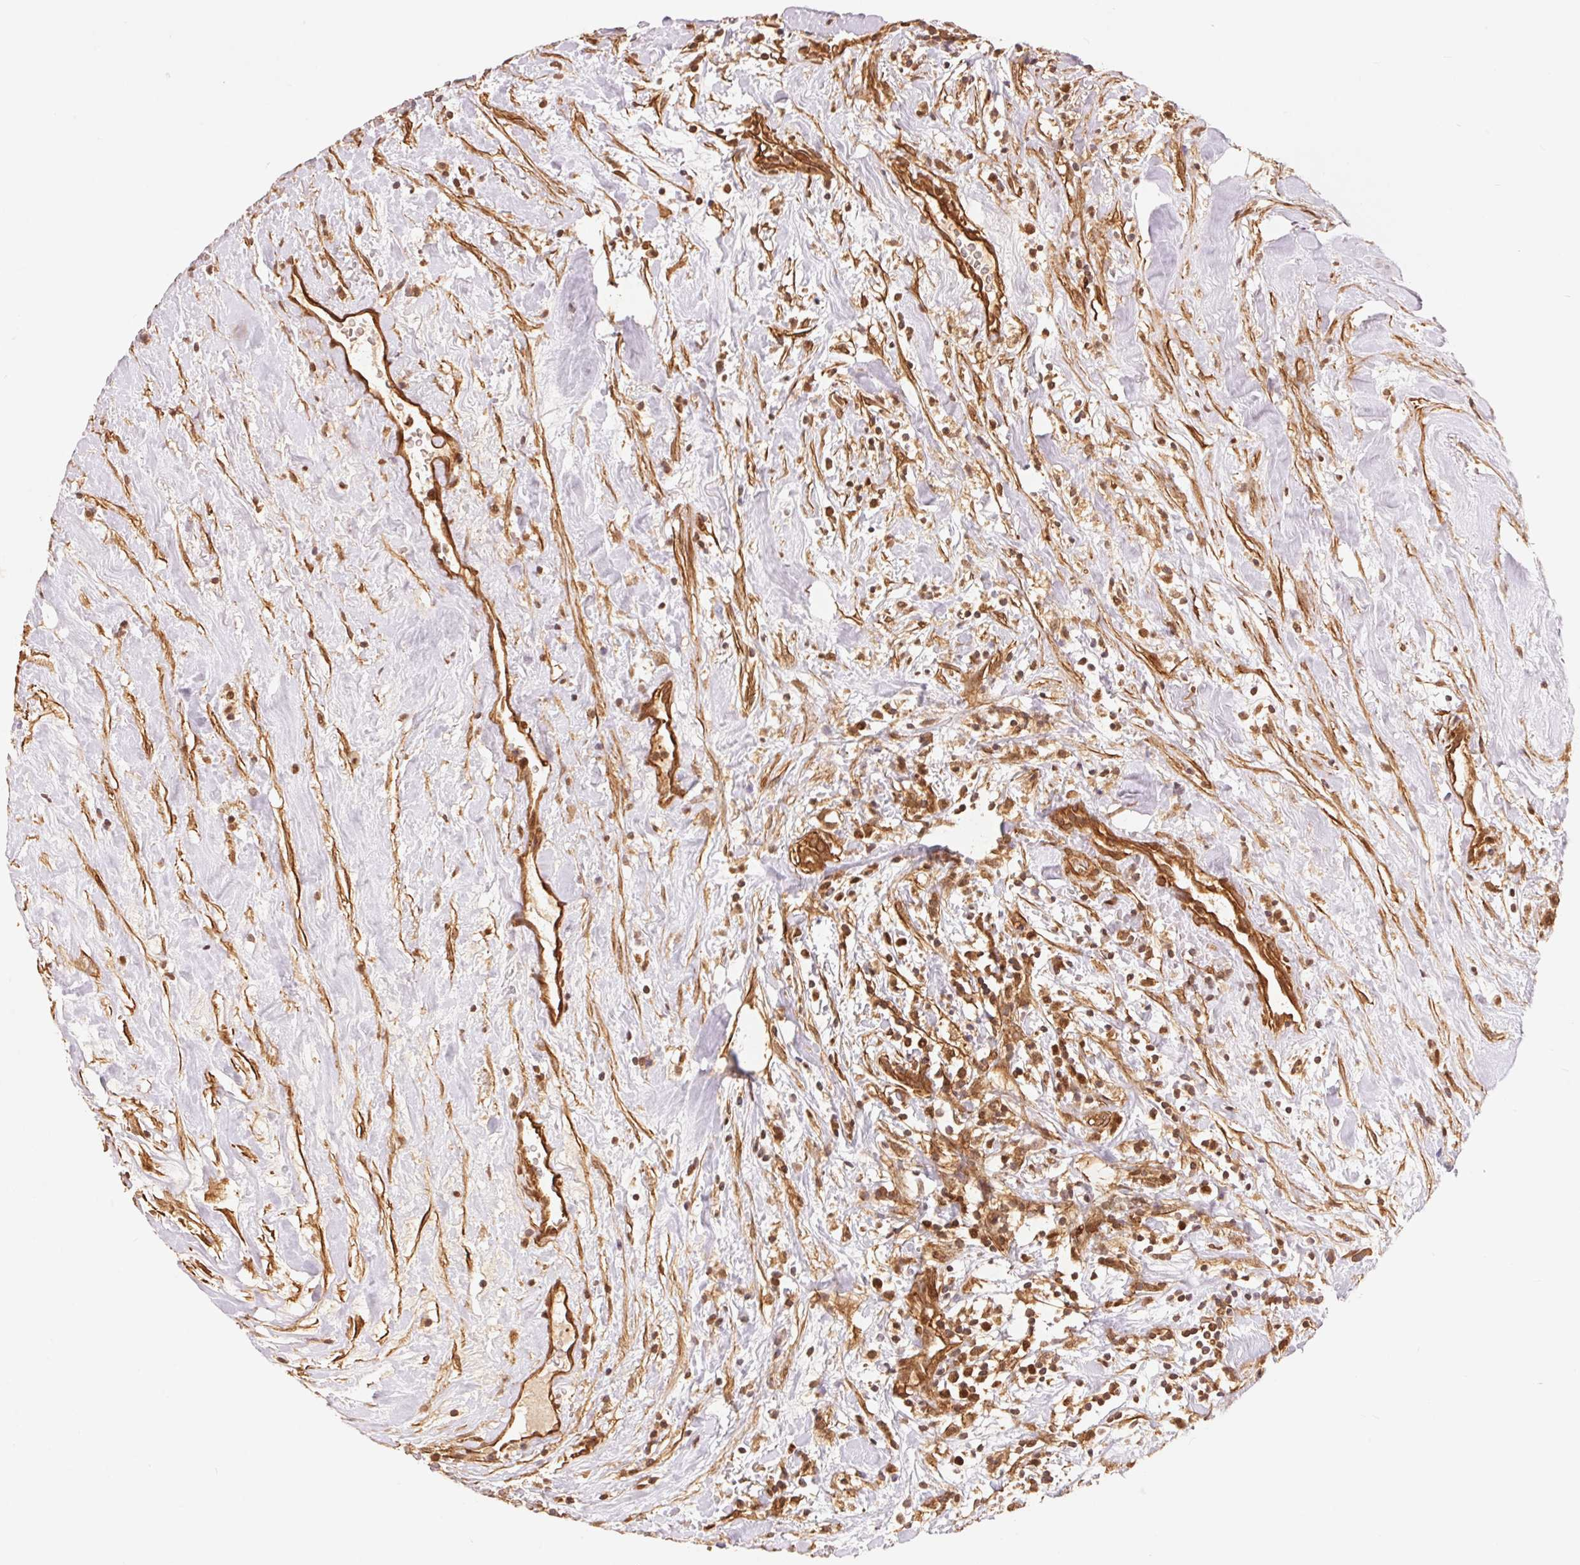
{"staining": {"intensity": "moderate", "quantity": ">75%", "location": "nuclear"}, "tissue": "renal cancer", "cell_type": "Tumor cells", "image_type": "cancer", "snomed": [{"axis": "morphology", "description": "Adenocarcinoma, NOS"}, {"axis": "topography", "description": "Kidney"}], "caption": "Approximately >75% of tumor cells in human renal cancer (adenocarcinoma) reveal moderate nuclear protein expression as visualized by brown immunohistochemical staining.", "gene": "TNIP2", "patient": {"sex": "male", "age": 59}}